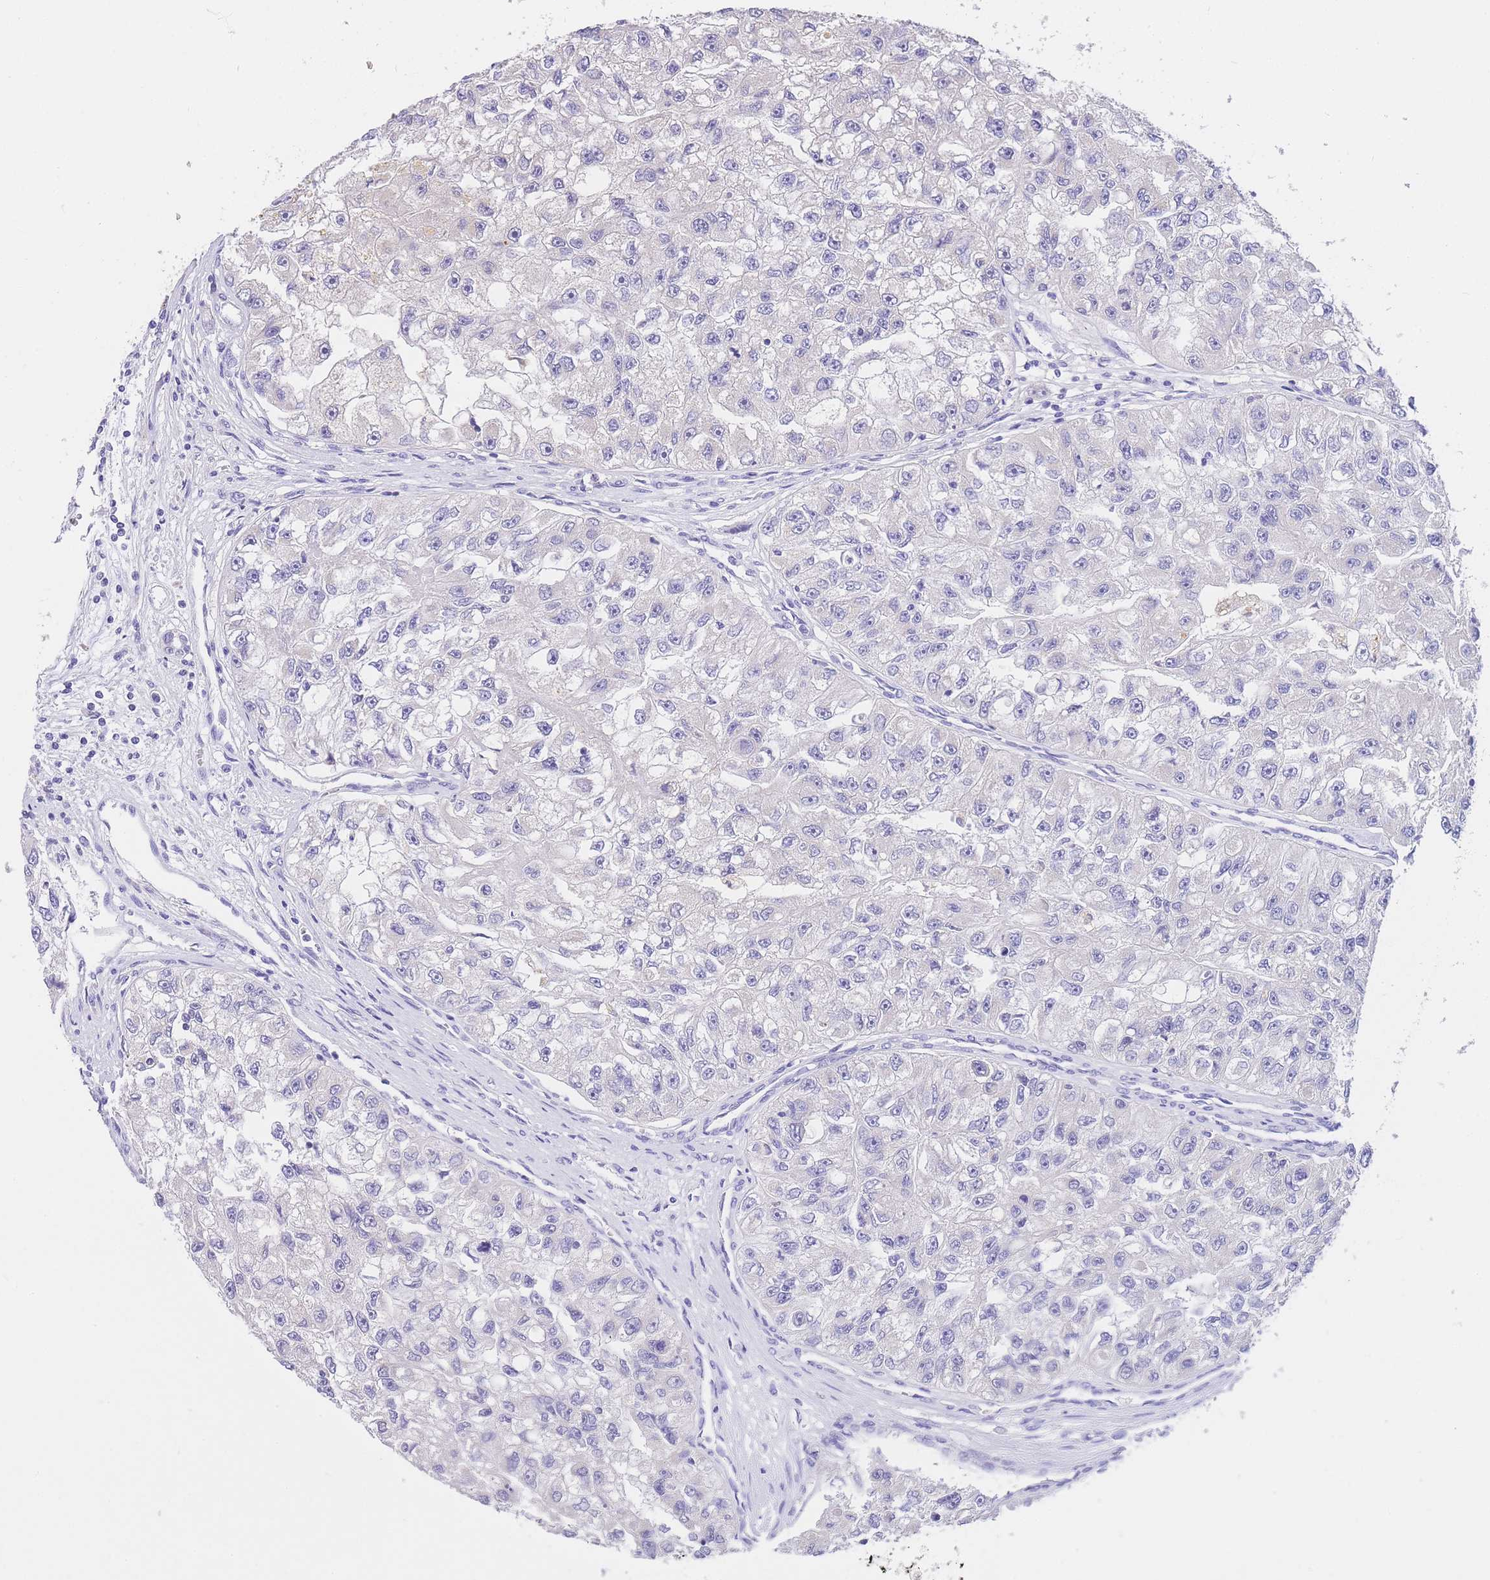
{"staining": {"intensity": "negative", "quantity": "none", "location": "none"}, "tissue": "renal cancer", "cell_type": "Tumor cells", "image_type": "cancer", "snomed": [{"axis": "morphology", "description": "Adenocarcinoma, NOS"}, {"axis": "topography", "description": "Kidney"}], "caption": "Tumor cells show no significant protein positivity in adenocarcinoma (renal).", "gene": "EPN2", "patient": {"sex": "male", "age": 63}}